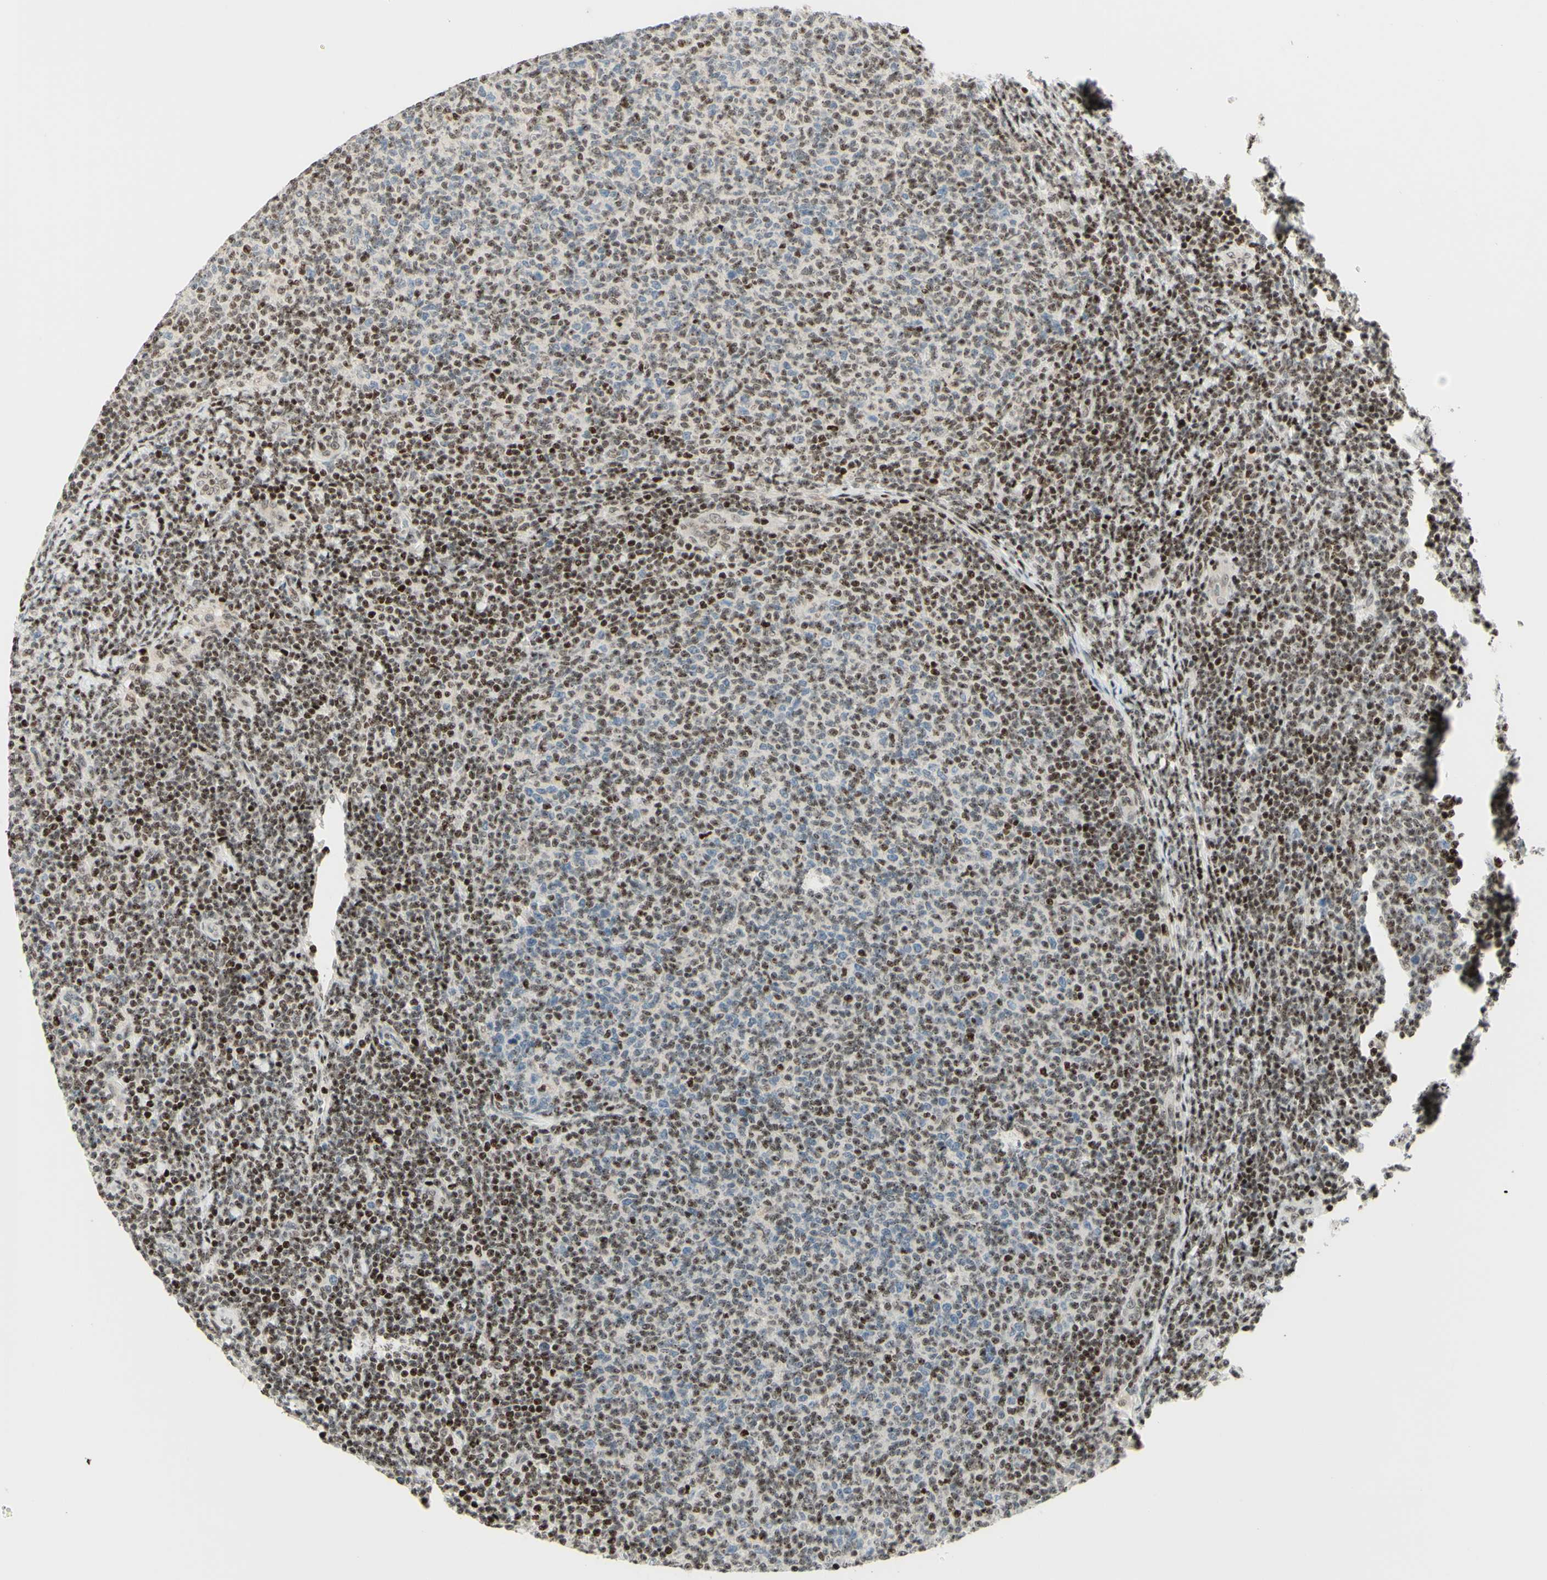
{"staining": {"intensity": "moderate", "quantity": "25%-75%", "location": "nuclear"}, "tissue": "lymphoma", "cell_type": "Tumor cells", "image_type": "cancer", "snomed": [{"axis": "morphology", "description": "Malignant lymphoma, non-Hodgkin's type, Low grade"}, {"axis": "topography", "description": "Lymph node"}], "caption": "The micrograph shows staining of malignant lymphoma, non-Hodgkin's type (low-grade), revealing moderate nuclear protein staining (brown color) within tumor cells.", "gene": "CDKL5", "patient": {"sex": "male", "age": 66}}